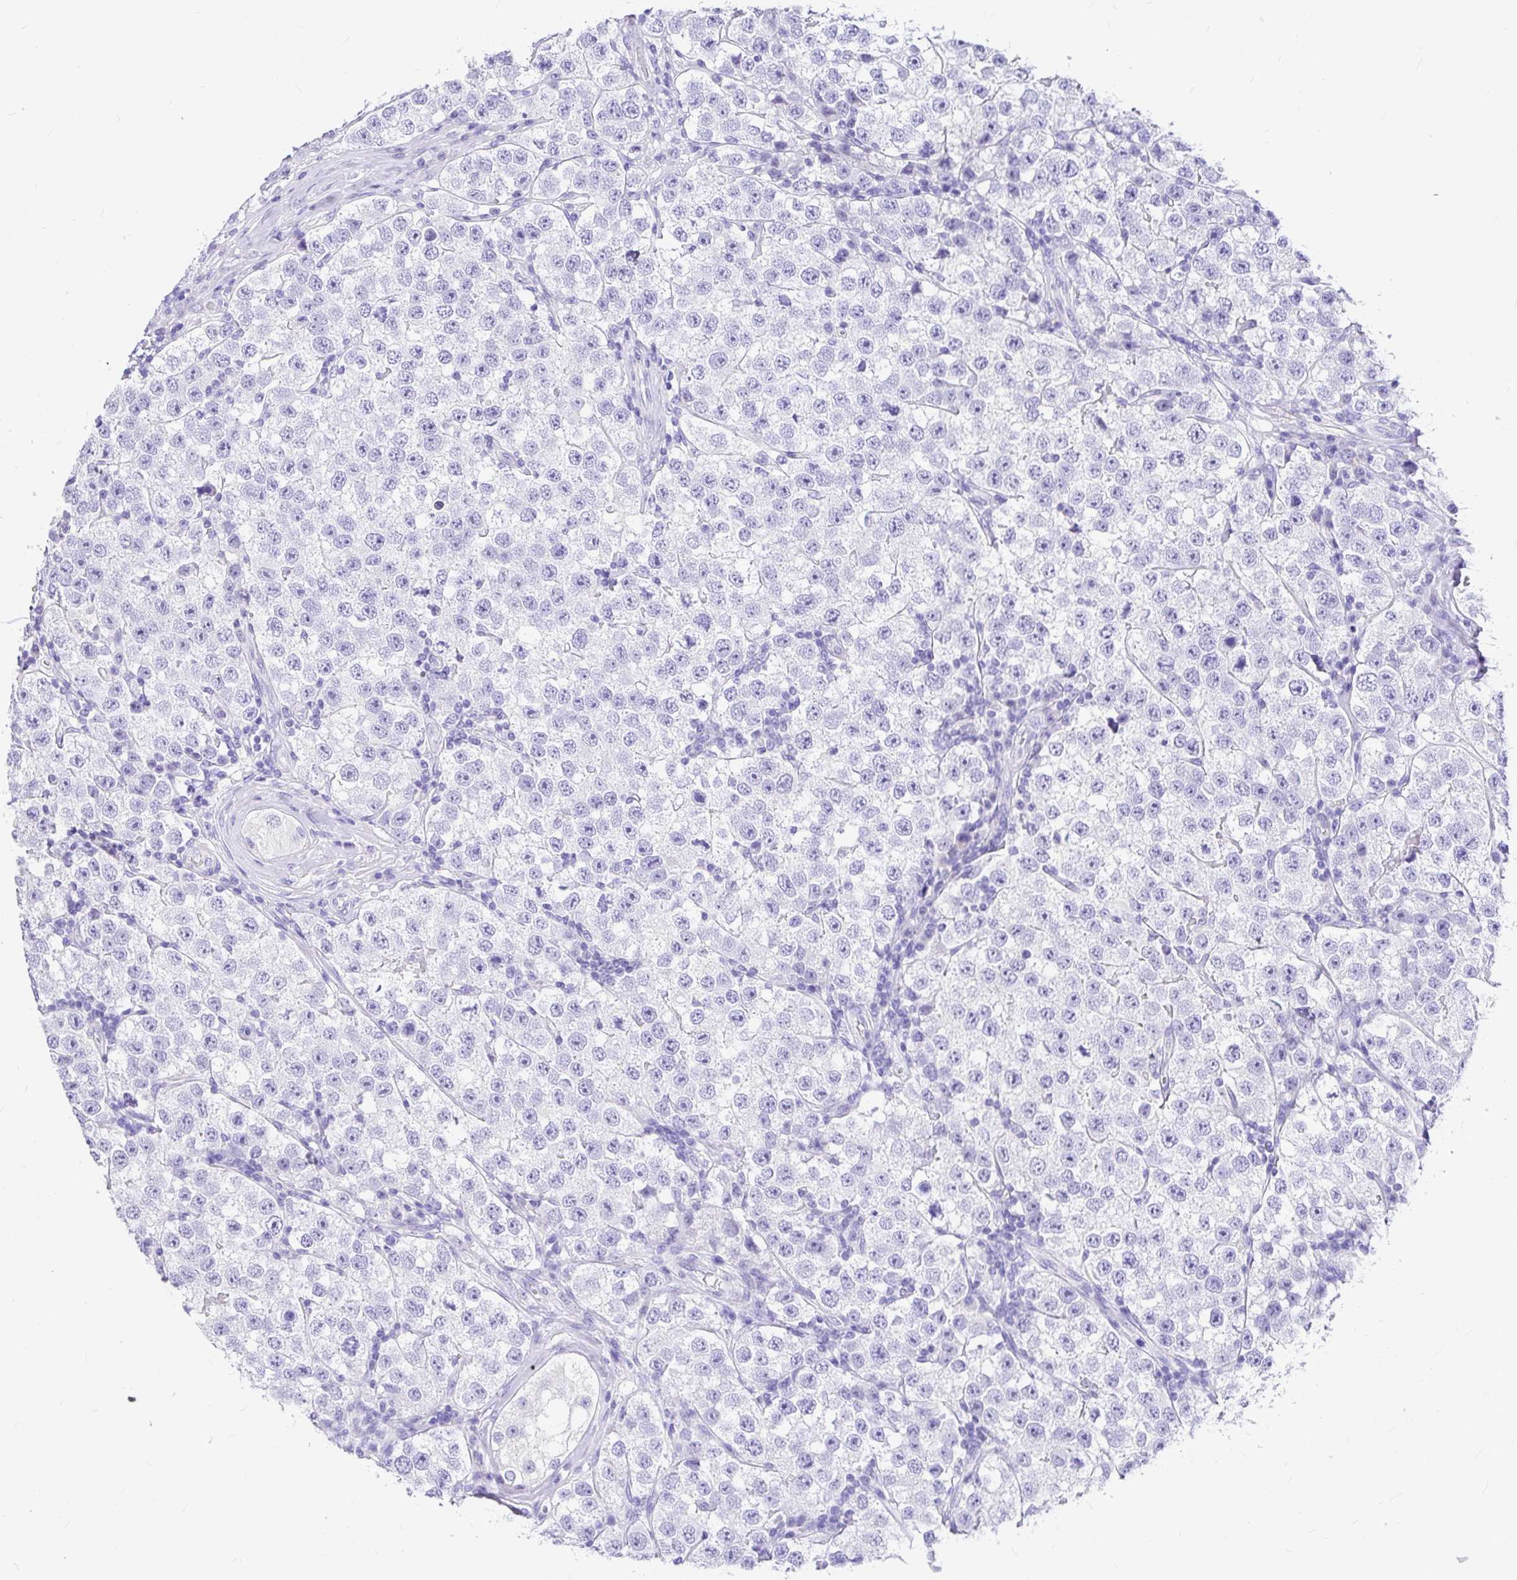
{"staining": {"intensity": "negative", "quantity": "none", "location": "none"}, "tissue": "testis cancer", "cell_type": "Tumor cells", "image_type": "cancer", "snomed": [{"axis": "morphology", "description": "Seminoma, NOS"}, {"axis": "topography", "description": "Testis"}], "caption": "The histopathology image demonstrates no significant staining in tumor cells of testis cancer.", "gene": "CLEC1B", "patient": {"sex": "male", "age": 34}}